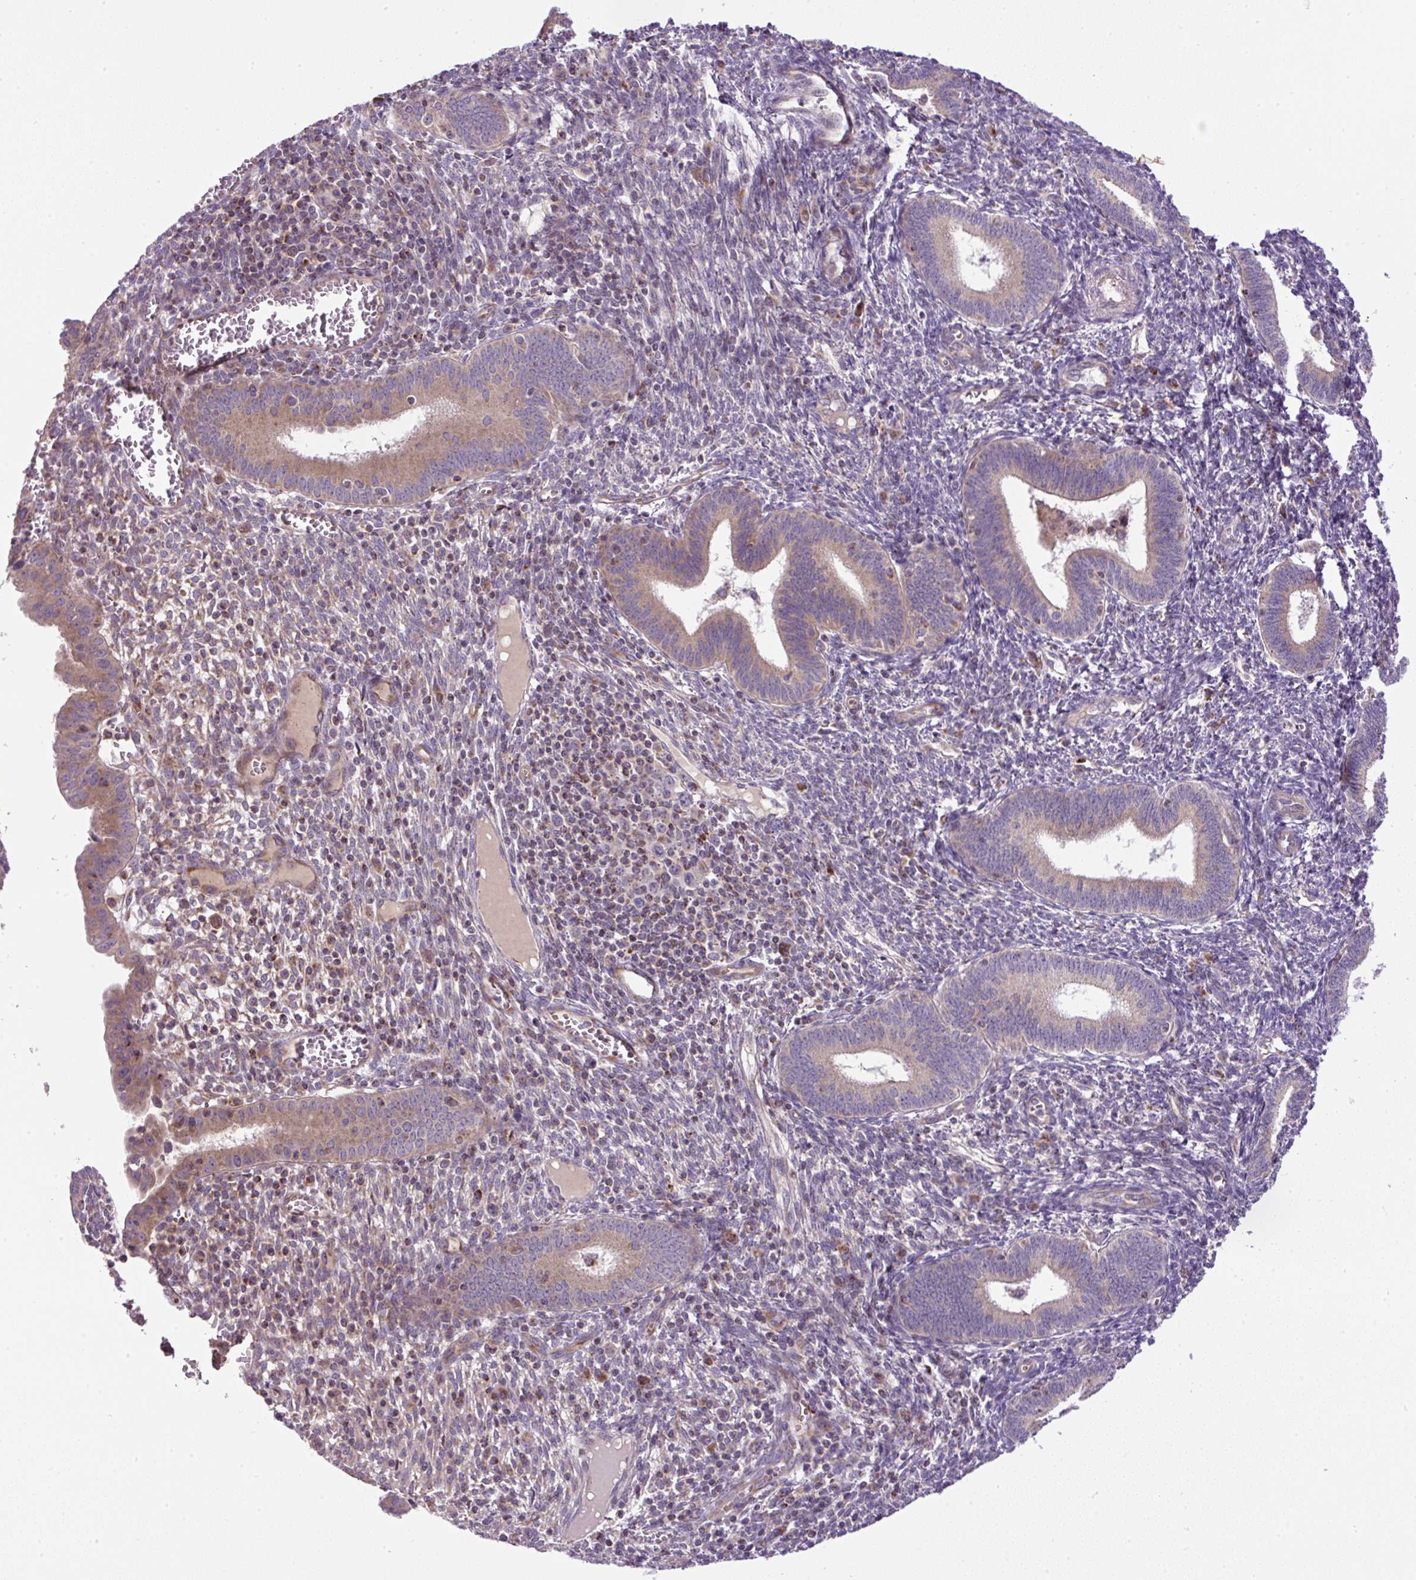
{"staining": {"intensity": "moderate", "quantity": "<25%", "location": "cytoplasmic/membranous"}, "tissue": "endometrium", "cell_type": "Cells in endometrial stroma", "image_type": "normal", "snomed": [{"axis": "morphology", "description": "Normal tissue, NOS"}, {"axis": "topography", "description": "Endometrium"}], "caption": "This is a photomicrograph of immunohistochemistry staining of benign endometrium, which shows moderate staining in the cytoplasmic/membranous of cells in endometrial stroma.", "gene": "ZNF547", "patient": {"sex": "female", "age": 41}}